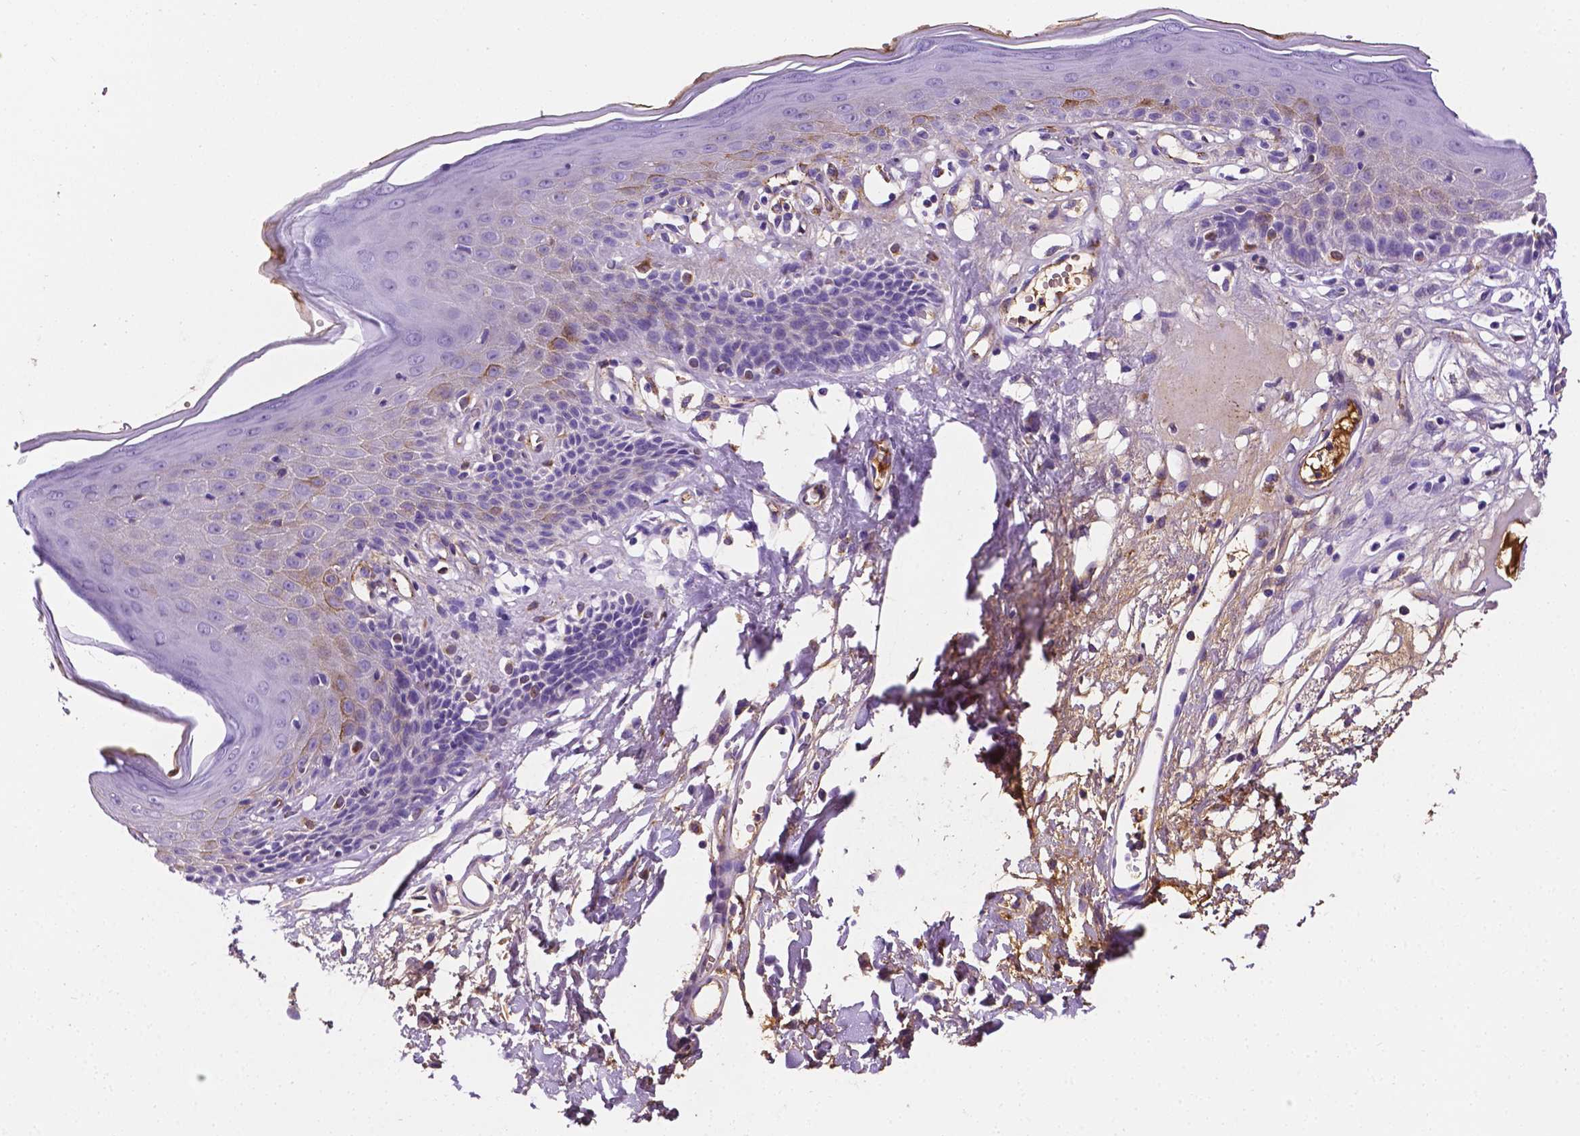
{"staining": {"intensity": "negative", "quantity": "none", "location": "none"}, "tissue": "skin", "cell_type": "Epidermal cells", "image_type": "normal", "snomed": [{"axis": "morphology", "description": "Normal tissue, NOS"}, {"axis": "topography", "description": "Vulva"}], "caption": "IHC histopathology image of benign skin stained for a protein (brown), which exhibits no staining in epidermal cells.", "gene": "APOE", "patient": {"sex": "female", "age": 68}}